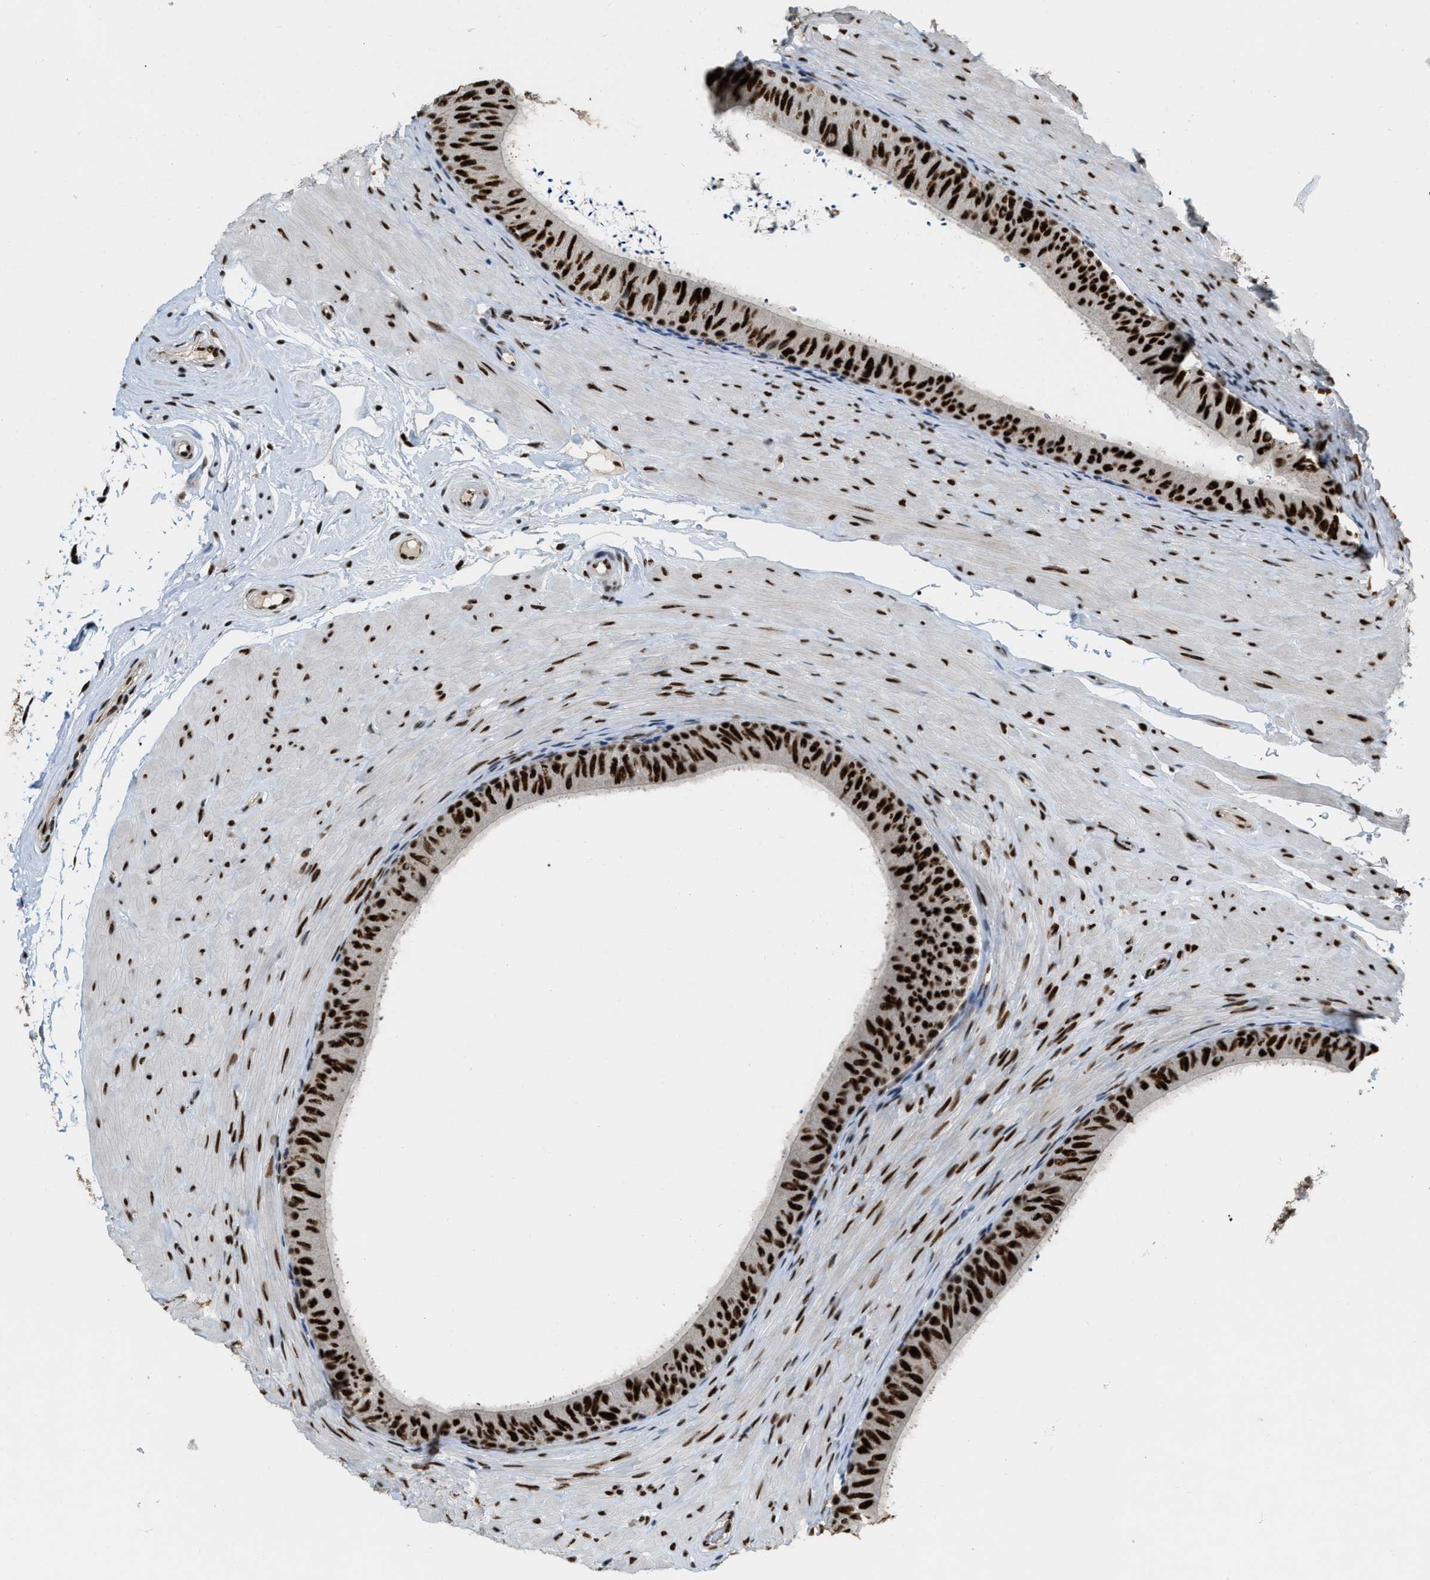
{"staining": {"intensity": "strong", "quantity": ">75%", "location": "nuclear"}, "tissue": "epididymis", "cell_type": "Glandular cells", "image_type": "normal", "snomed": [{"axis": "morphology", "description": "Normal tissue, NOS"}, {"axis": "topography", "description": "Epididymis"}], "caption": "A brown stain labels strong nuclear positivity of a protein in glandular cells of benign epididymis. (Stains: DAB (3,3'-diaminobenzidine) in brown, nuclei in blue, Microscopy: brightfield microscopy at high magnification).", "gene": "NUMA1", "patient": {"sex": "male", "age": 34}}